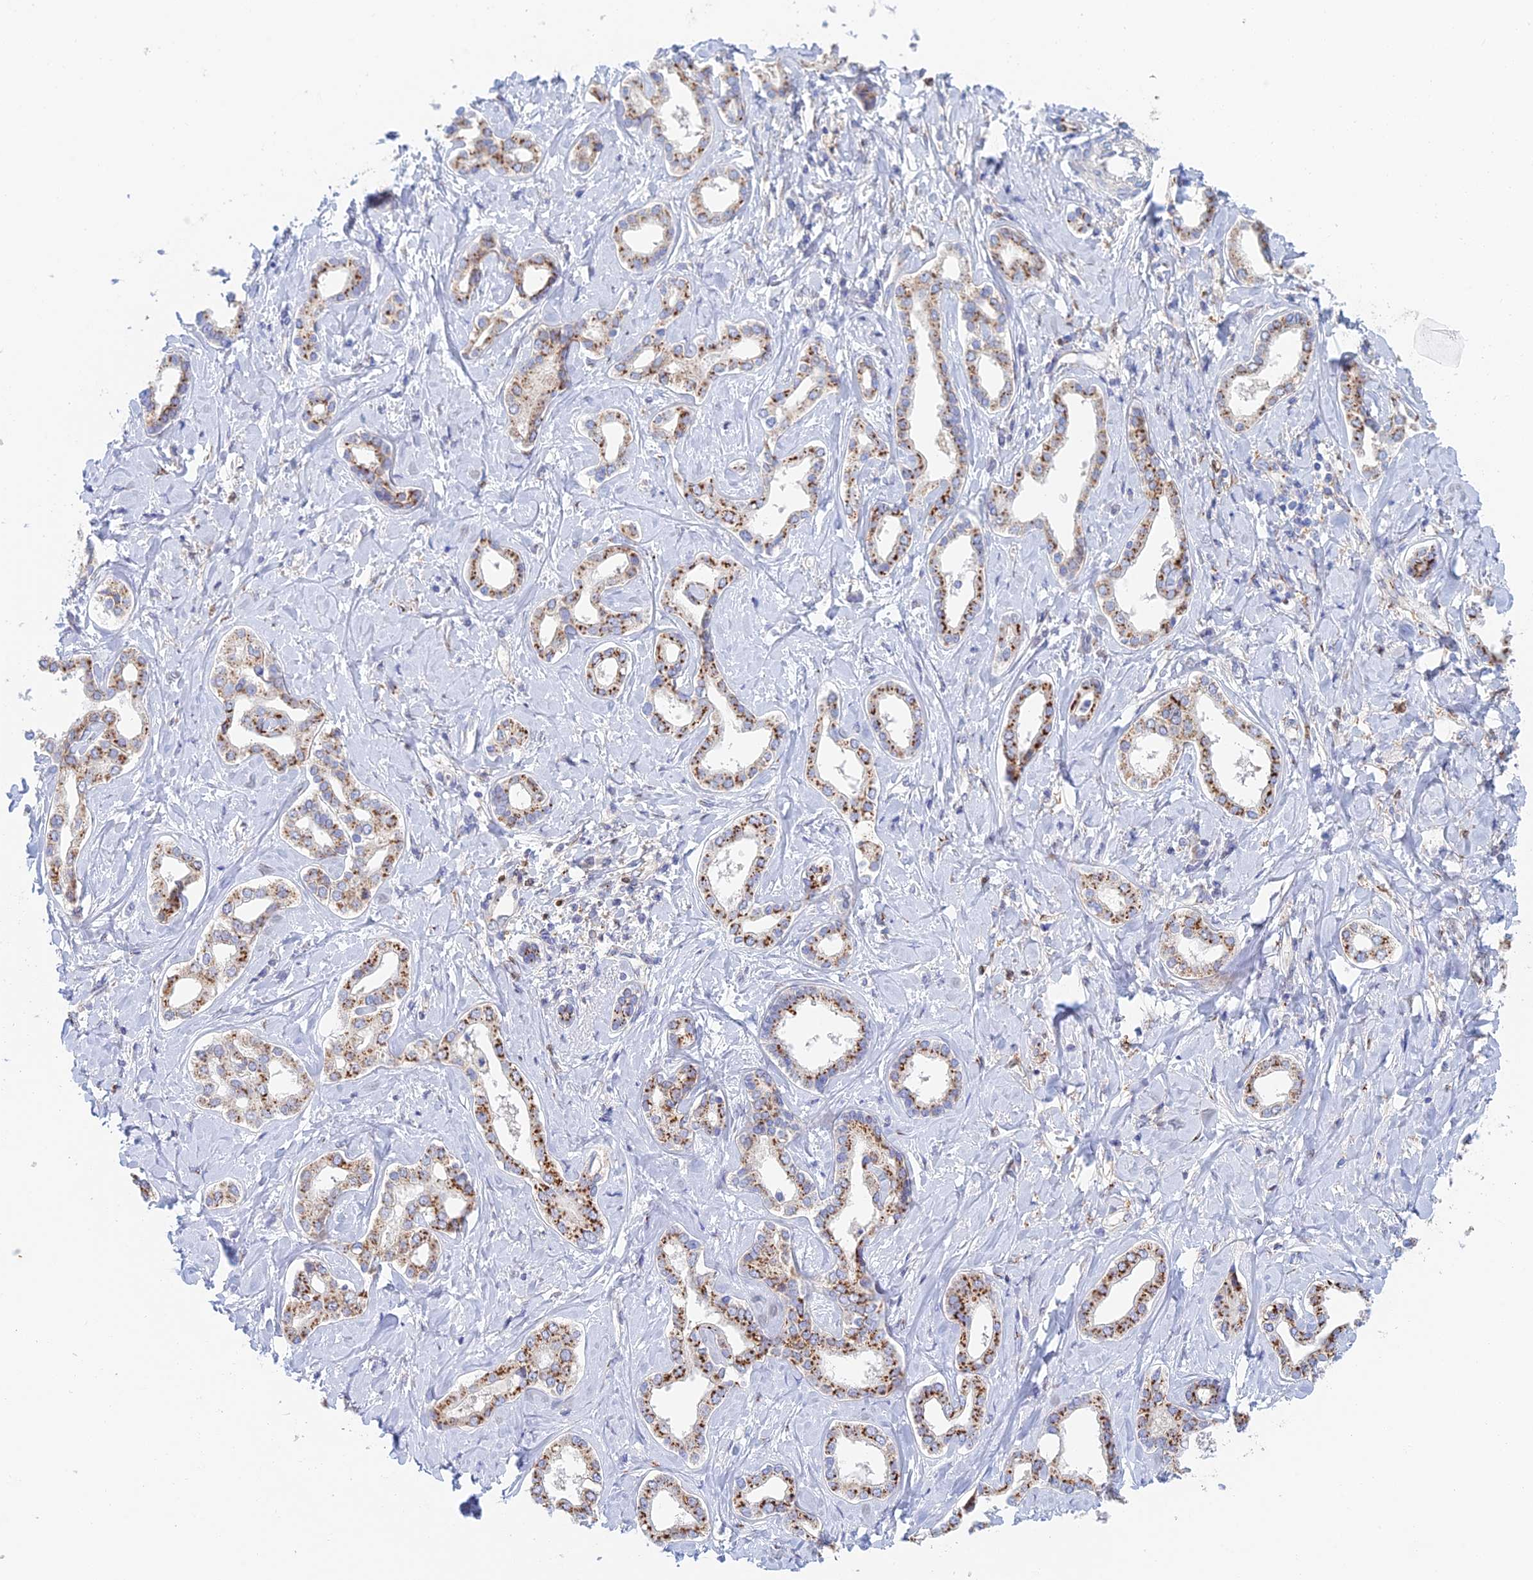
{"staining": {"intensity": "strong", "quantity": ">75%", "location": "cytoplasmic/membranous"}, "tissue": "liver cancer", "cell_type": "Tumor cells", "image_type": "cancer", "snomed": [{"axis": "morphology", "description": "Cholangiocarcinoma"}, {"axis": "topography", "description": "Liver"}], "caption": "Liver cancer stained with DAB immunohistochemistry exhibits high levels of strong cytoplasmic/membranous expression in approximately >75% of tumor cells.", "gene": "SLC24A3", "patient": {"sex": "female", "age": 77}}